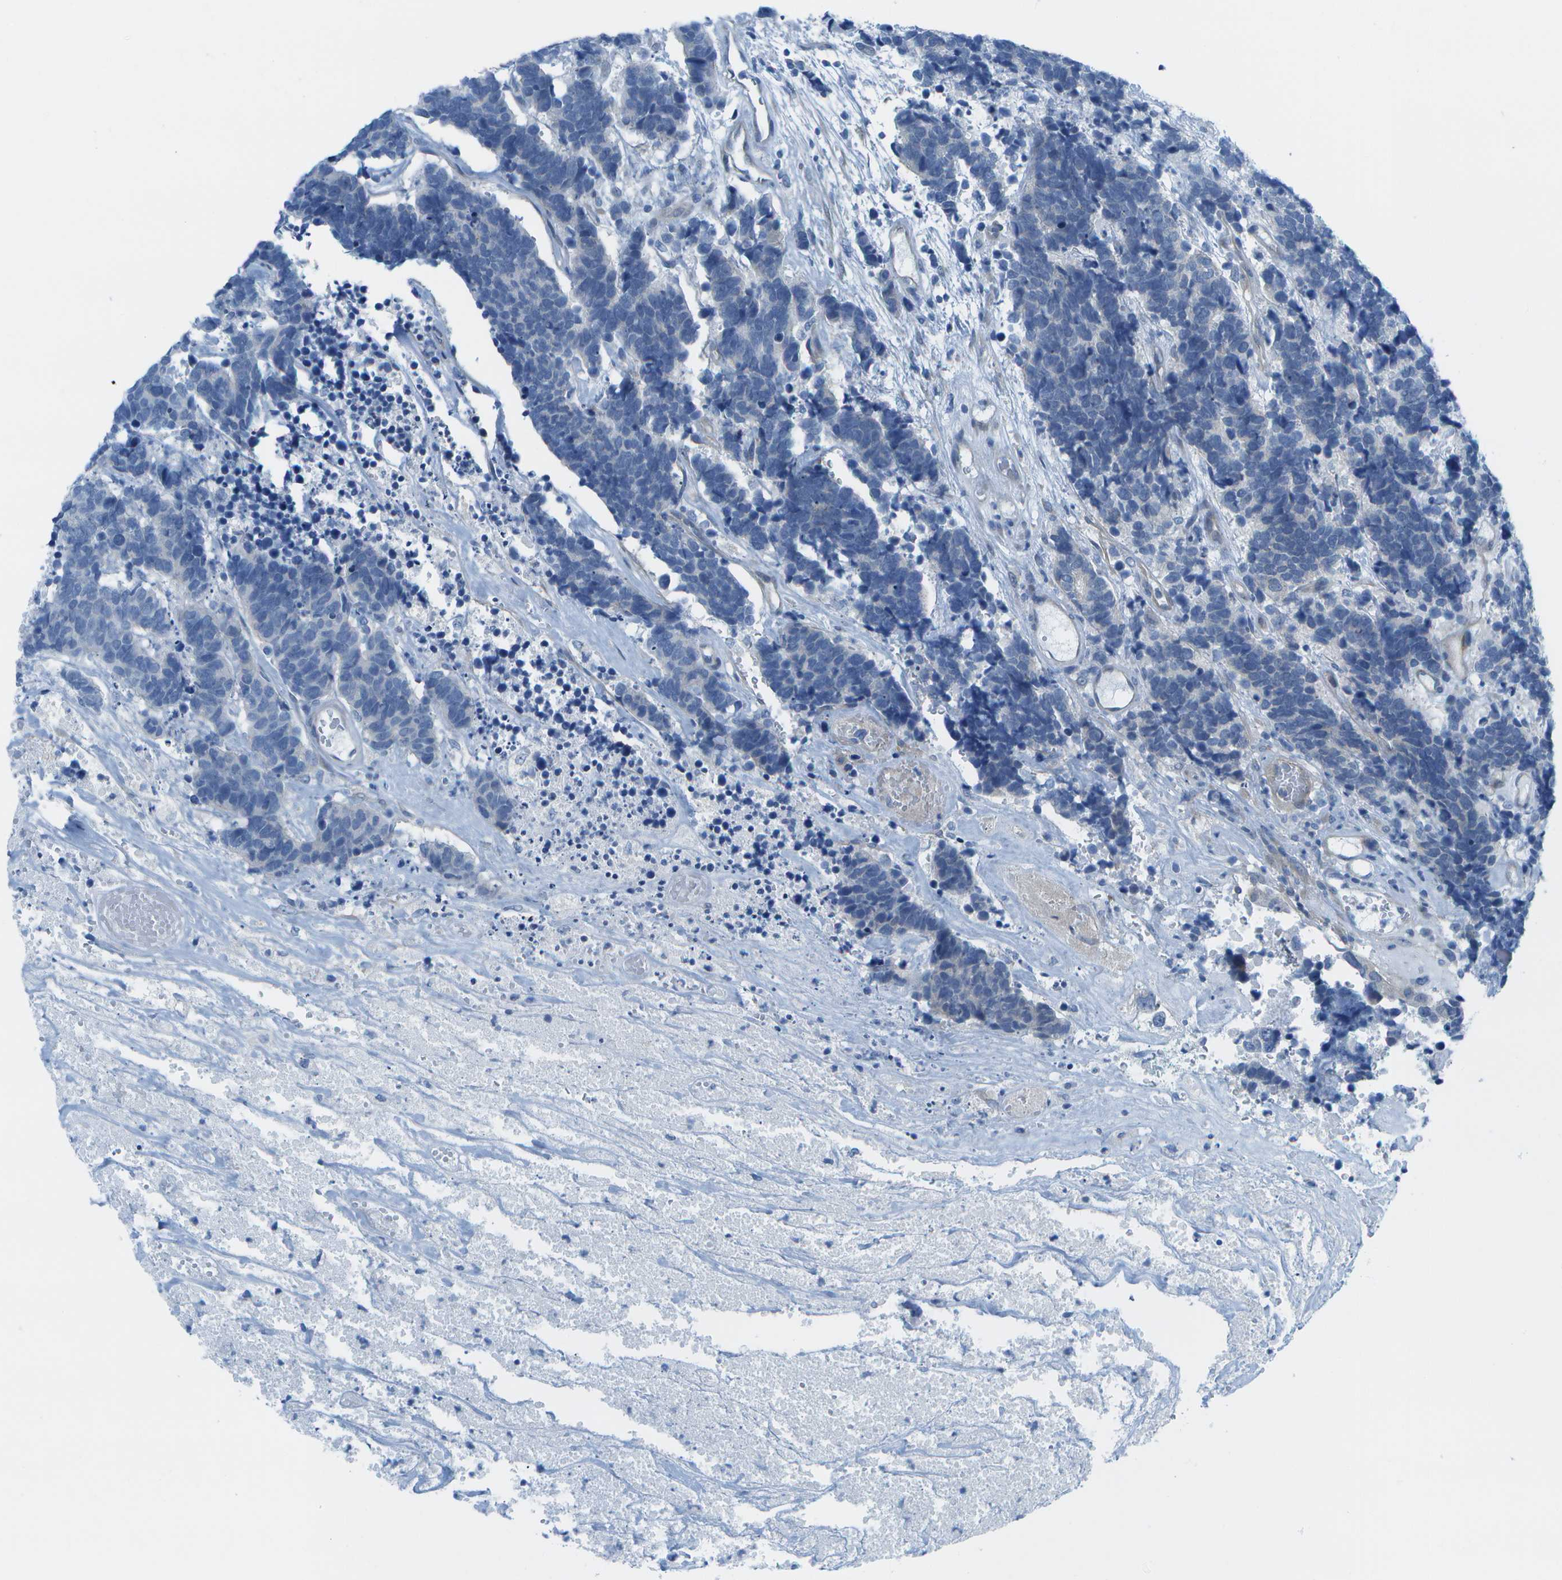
{"staining": {"intensity": "negative", "quantity": "none", "location": "none"}, "tissue": "carcinoid", "cell_type": "Tumor cells", "image_type": "cancer", "snomed": [{"axis": "morphology", "description": "Carcinoma, NOS"}, {"axis": "morphology", "description": "Carcinoid, malignant, NOS"}, {"axis": "topography", "description": "Urinary bladder"}], "caption": "A high-resolution histopathology image shows immunohistochemistry staining of carcinoid (malignant), which exhibits no significant expression in tumor cells.", "gene": "SORBS3", "patient": {"sex": "male", "age": 57}}